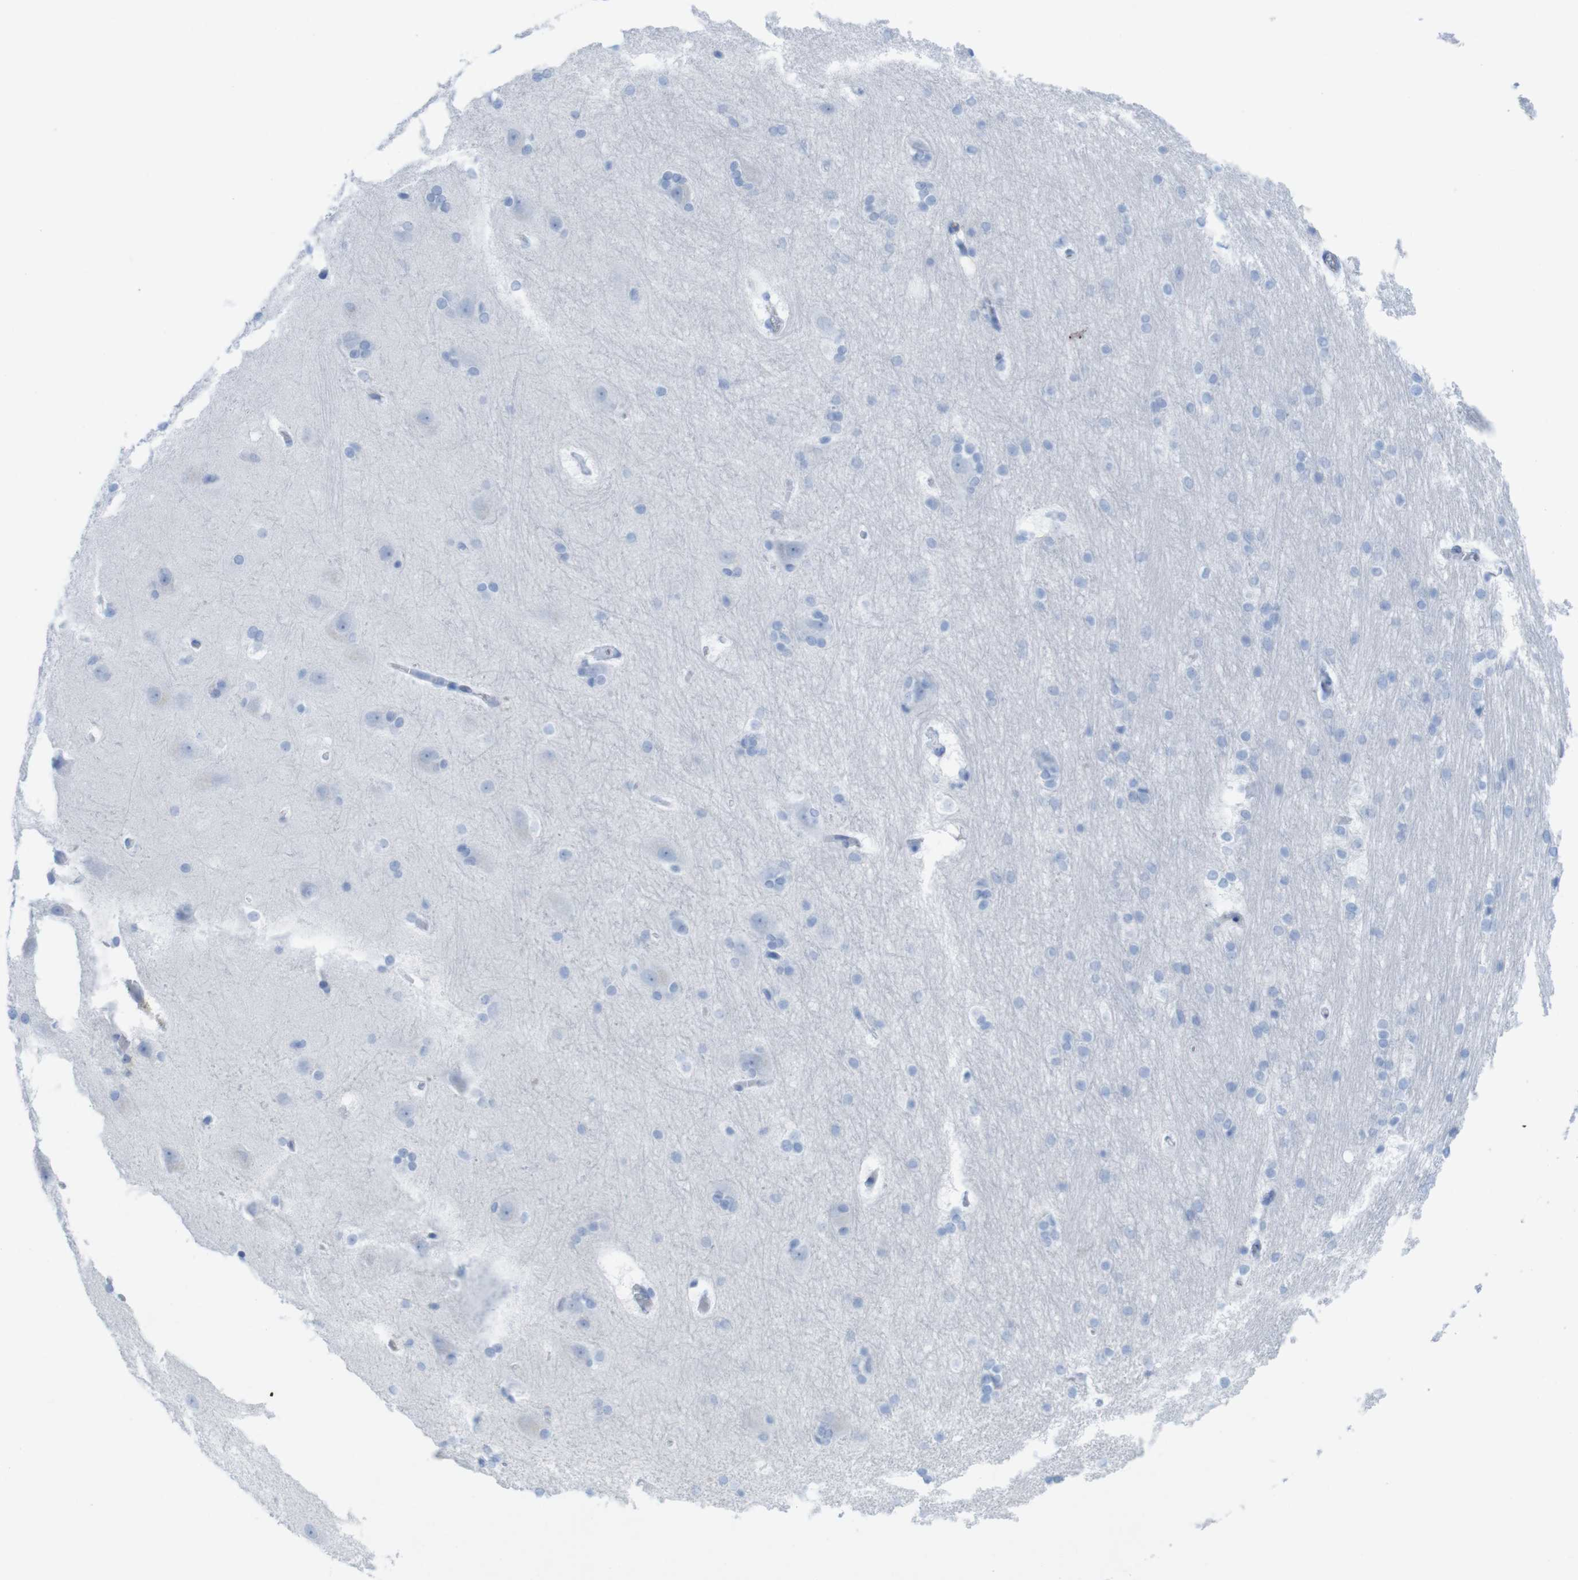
{"staining": {"intensity": "negative", "quantity": "none", "location": "none"}, "tissue": "hippocampus", "cell_type": "Glial cells", "image_type": "normal", "snomed": [{"axis": "morphology", "description": "Normal tissue, NOS"}, {"axis": "topography", "description": "Hippocampus"}], "caption": "The image displays no staining of glial cells in unremarkable hippocampus. The staining was performed using DAB to visualize the protein expression in brown, while the nuclei were stained in blue with hematoxylin (Magnification: 20x).", "gene": "MYH7", "patient": {"sex": "female", "age": 19}}